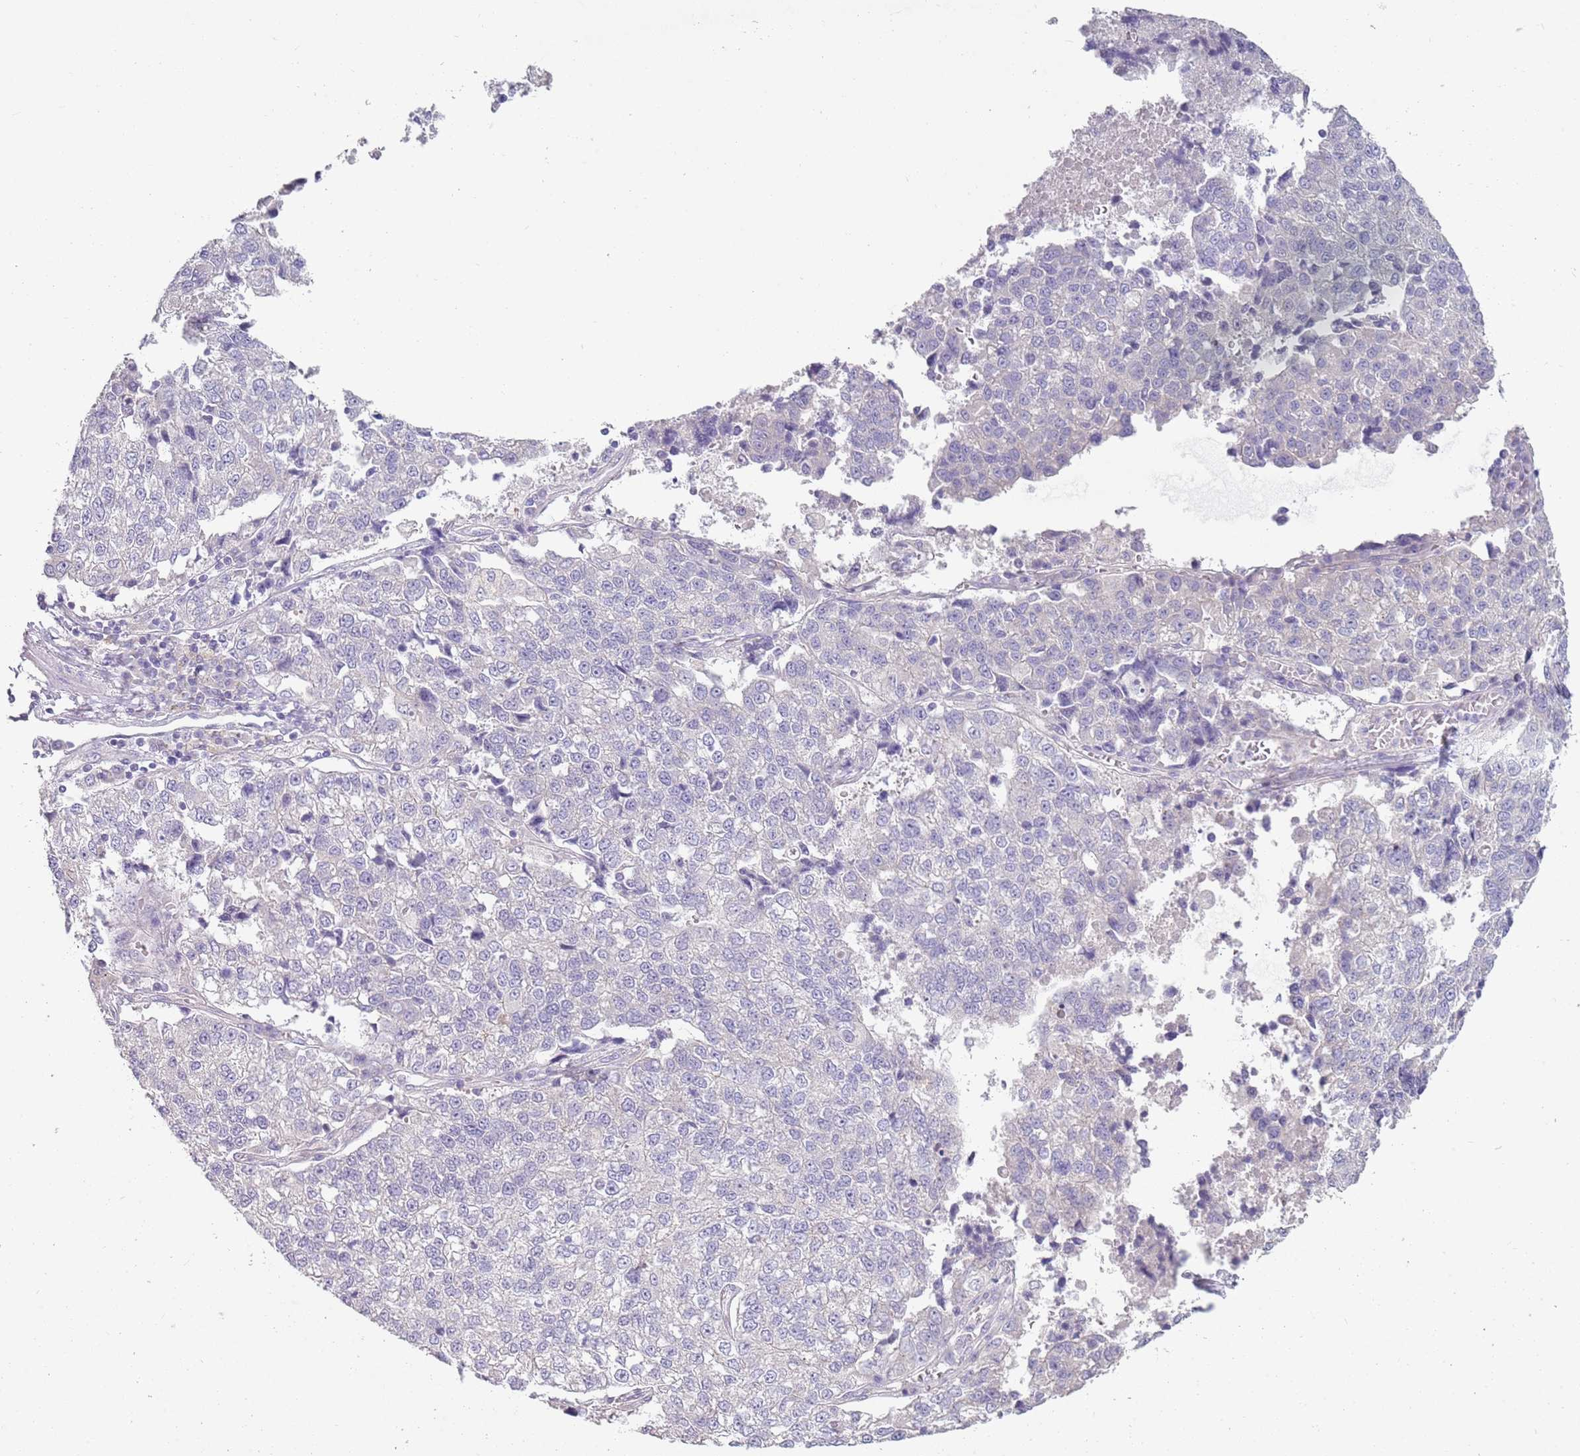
{"staining": {"intensity": "negative", "quantity": "none", "location": "none"}, "tissue": "lung cancer", "cell_type": "Tumor cells", "image_type": "cancer", "snomed": [{"axis": "morphology", "description": "Adenocarcinoma, NOS"}, {"axis": "topography", "description": "Lung"}], "caption": "Tumor cells are negative for protein expression in human lung cancer.", "gene": "ZNF583", "patient": {"sex": "male", "age": 49}}